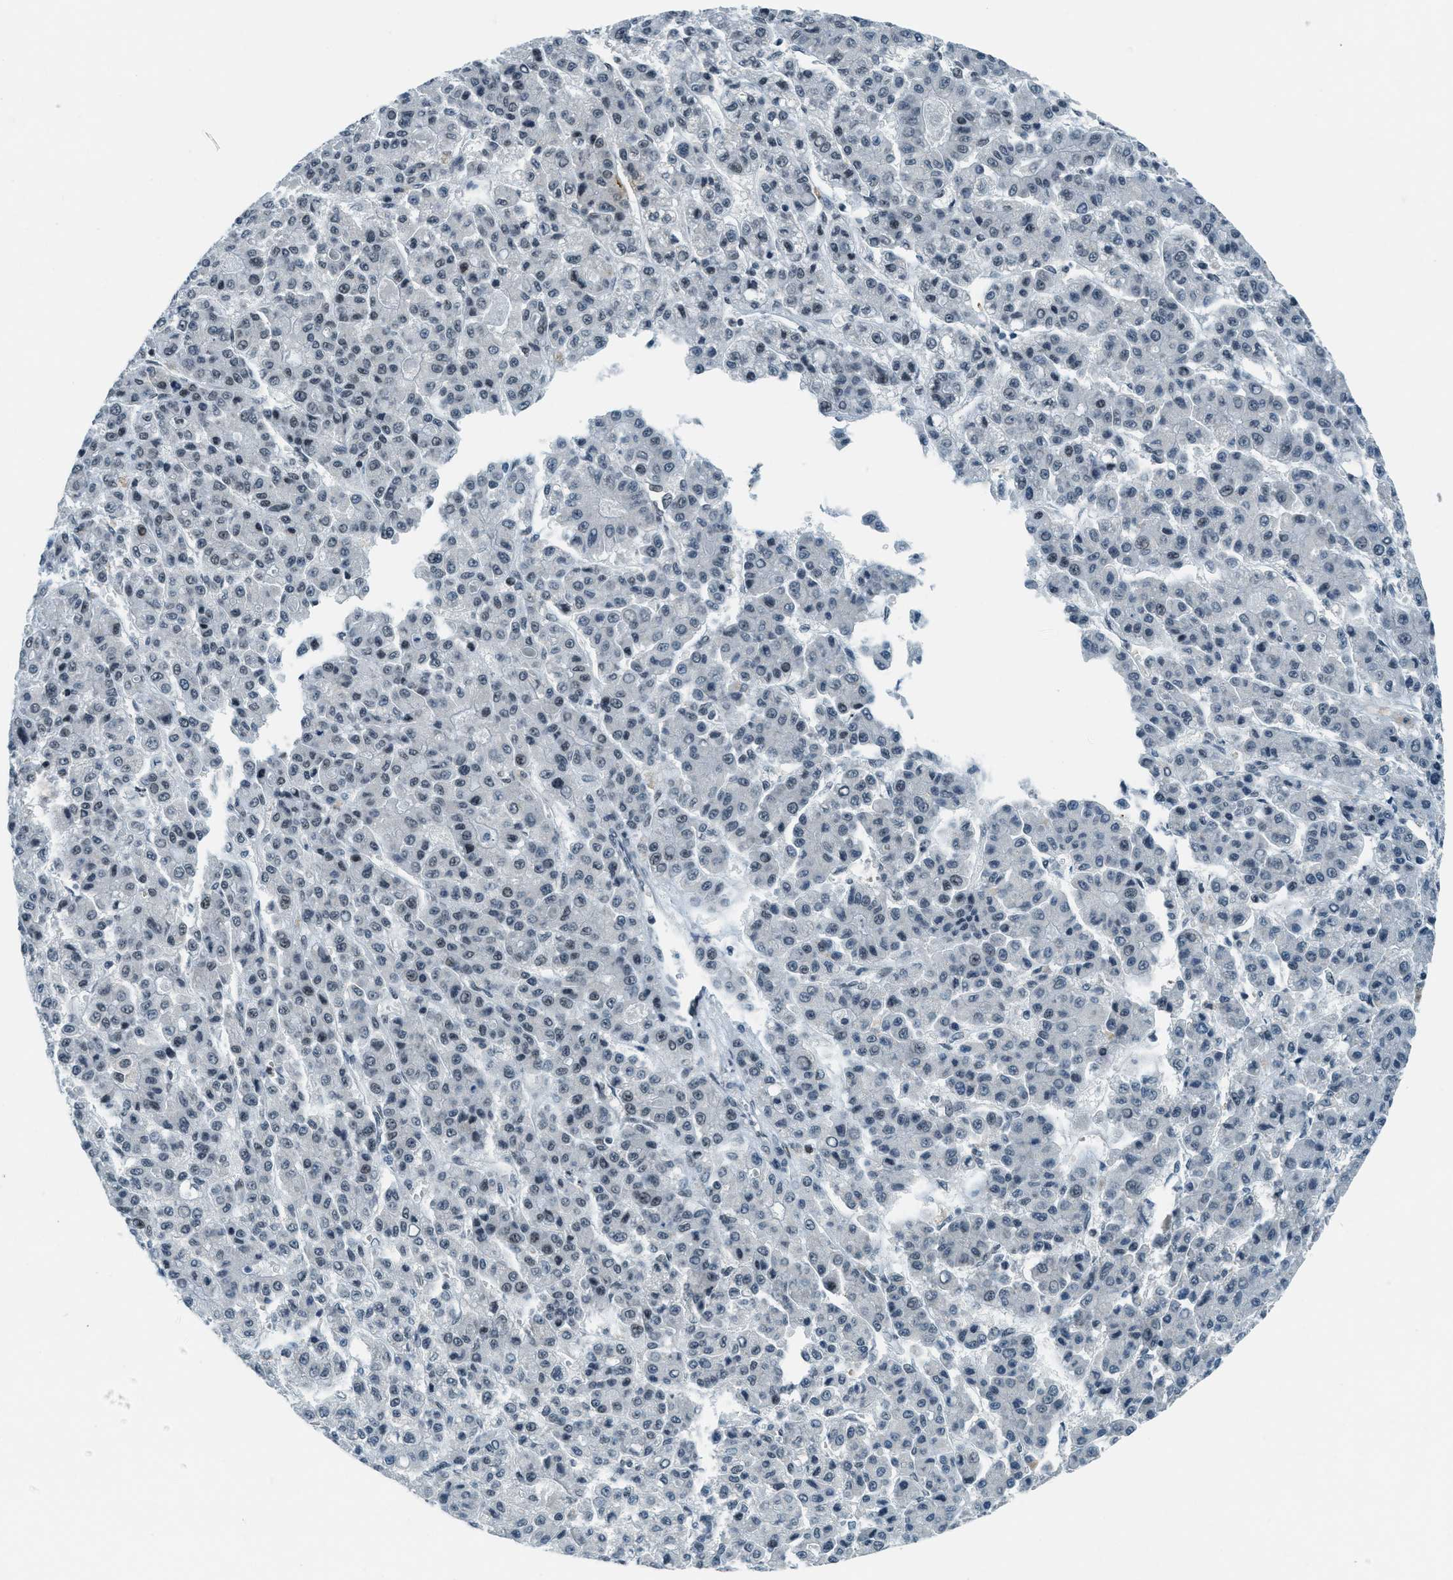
{"staining": {"intensity": "negative", "quantity": "none", "location": "none"}, "tissue": "liver cancer", "cell_type": "Tumor cells", "image_type": "cancer", "snomed": [{"axis": "morphology", "description": "Carcinoma, Hepatocellular, NOS"}, {"axis": "topography", "description": "Liver"}], "caption": "The image displays no staining of tumor cells in liver cancer.", "gene": "KLF6", "patient": {"sex": "male", "age": 70}}